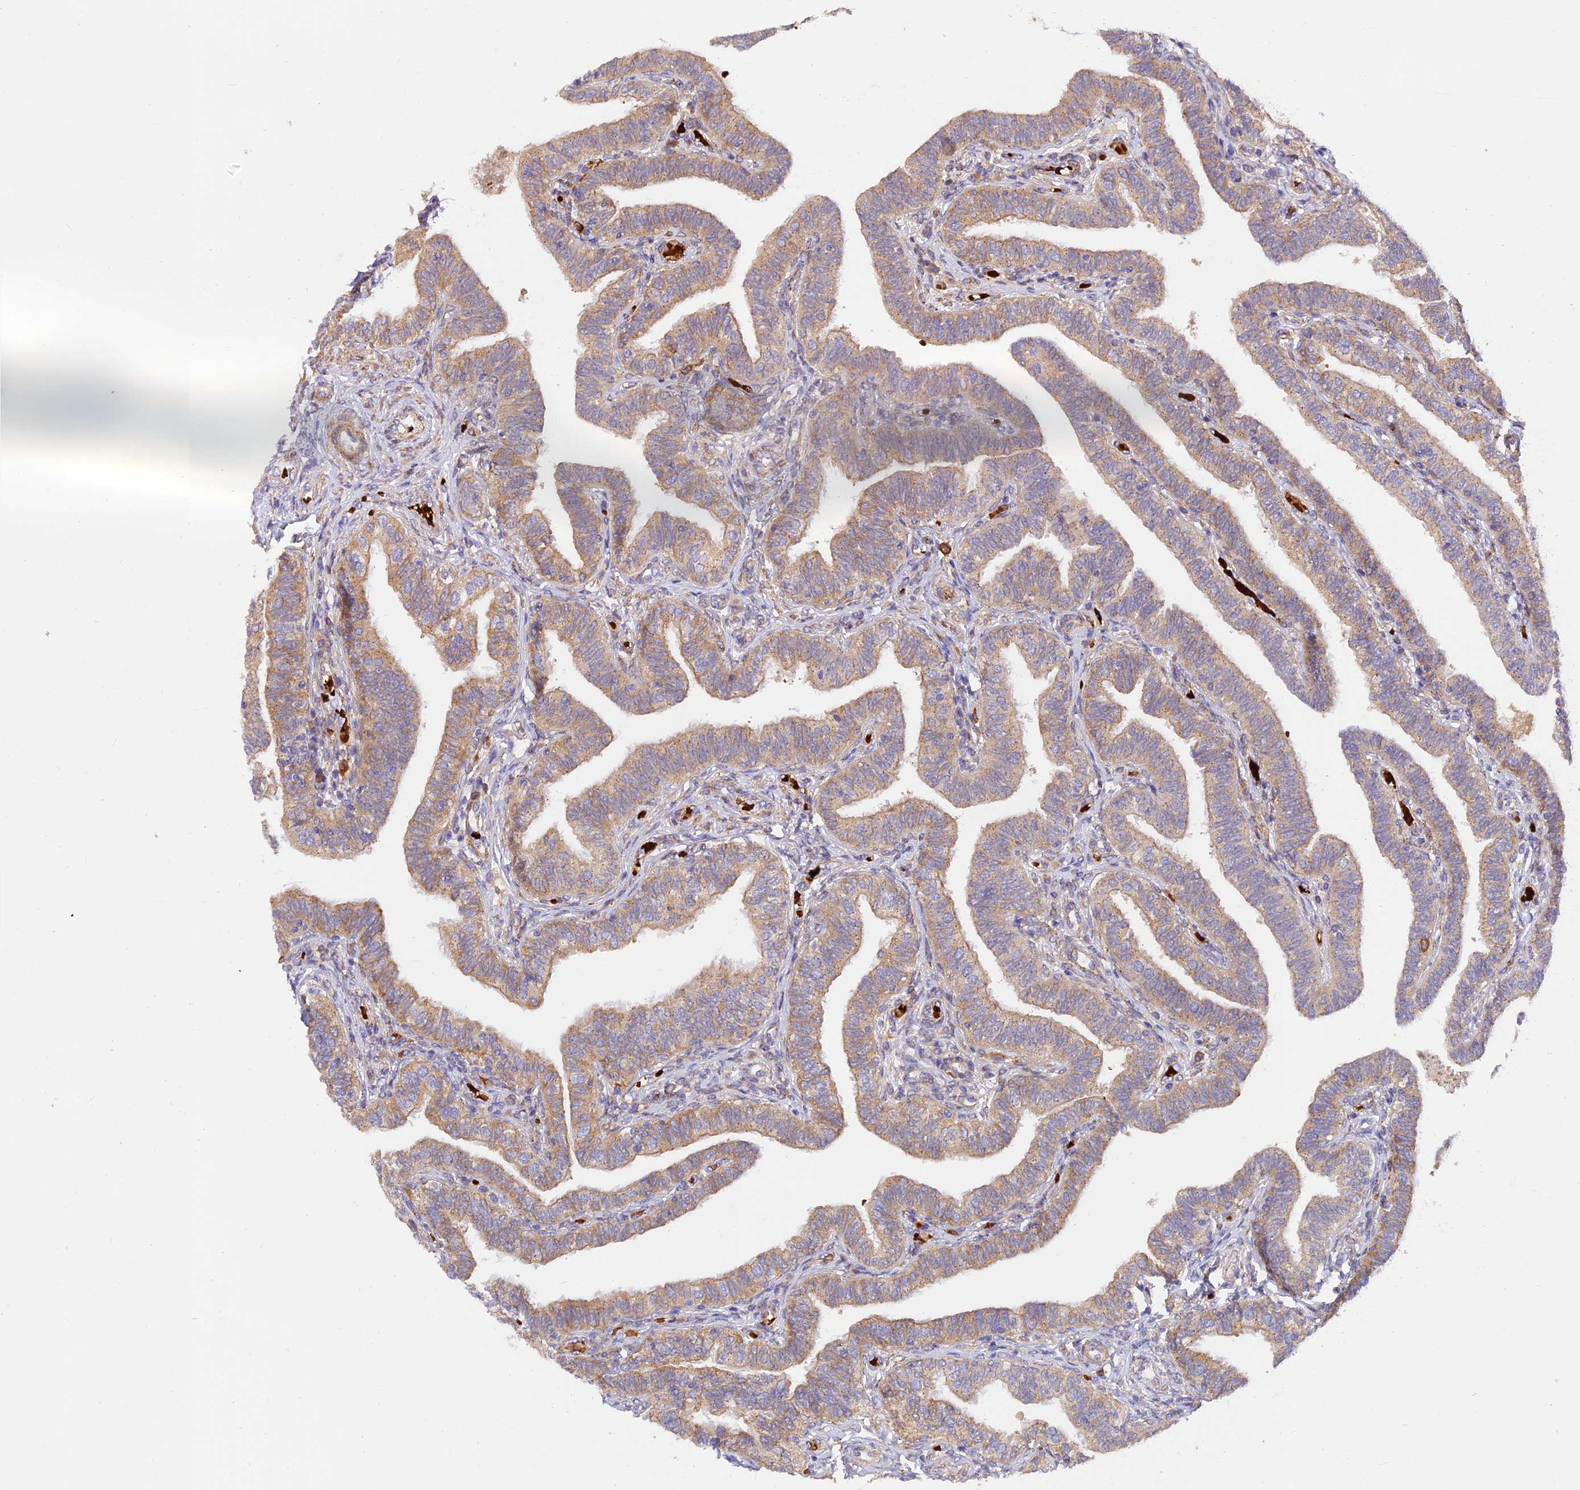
{"staining": {"intensity": "moderate", "quantity": "25%-75%", "location": "cytoplasmic/membranous"}, "tissue": "fallopian tube", "cell_type": "Glandular cells", "image_type": "normal", "snomed": [{"axis": "morphology", "description": "Normal tissue, NOS"}, {"axis": "topography", "description": "Fallopian tube"}], "caption": "Immunohistochemical staining of benign fallopian tube reveals moderate cytoplasmic/membranous protein staining in about 25%-75% of glandular cells. The protein is shown in brown color, while the nuclei are stained blue.", "gene": "WDFY4", "patient": {"sex": "female", "age": 39}}